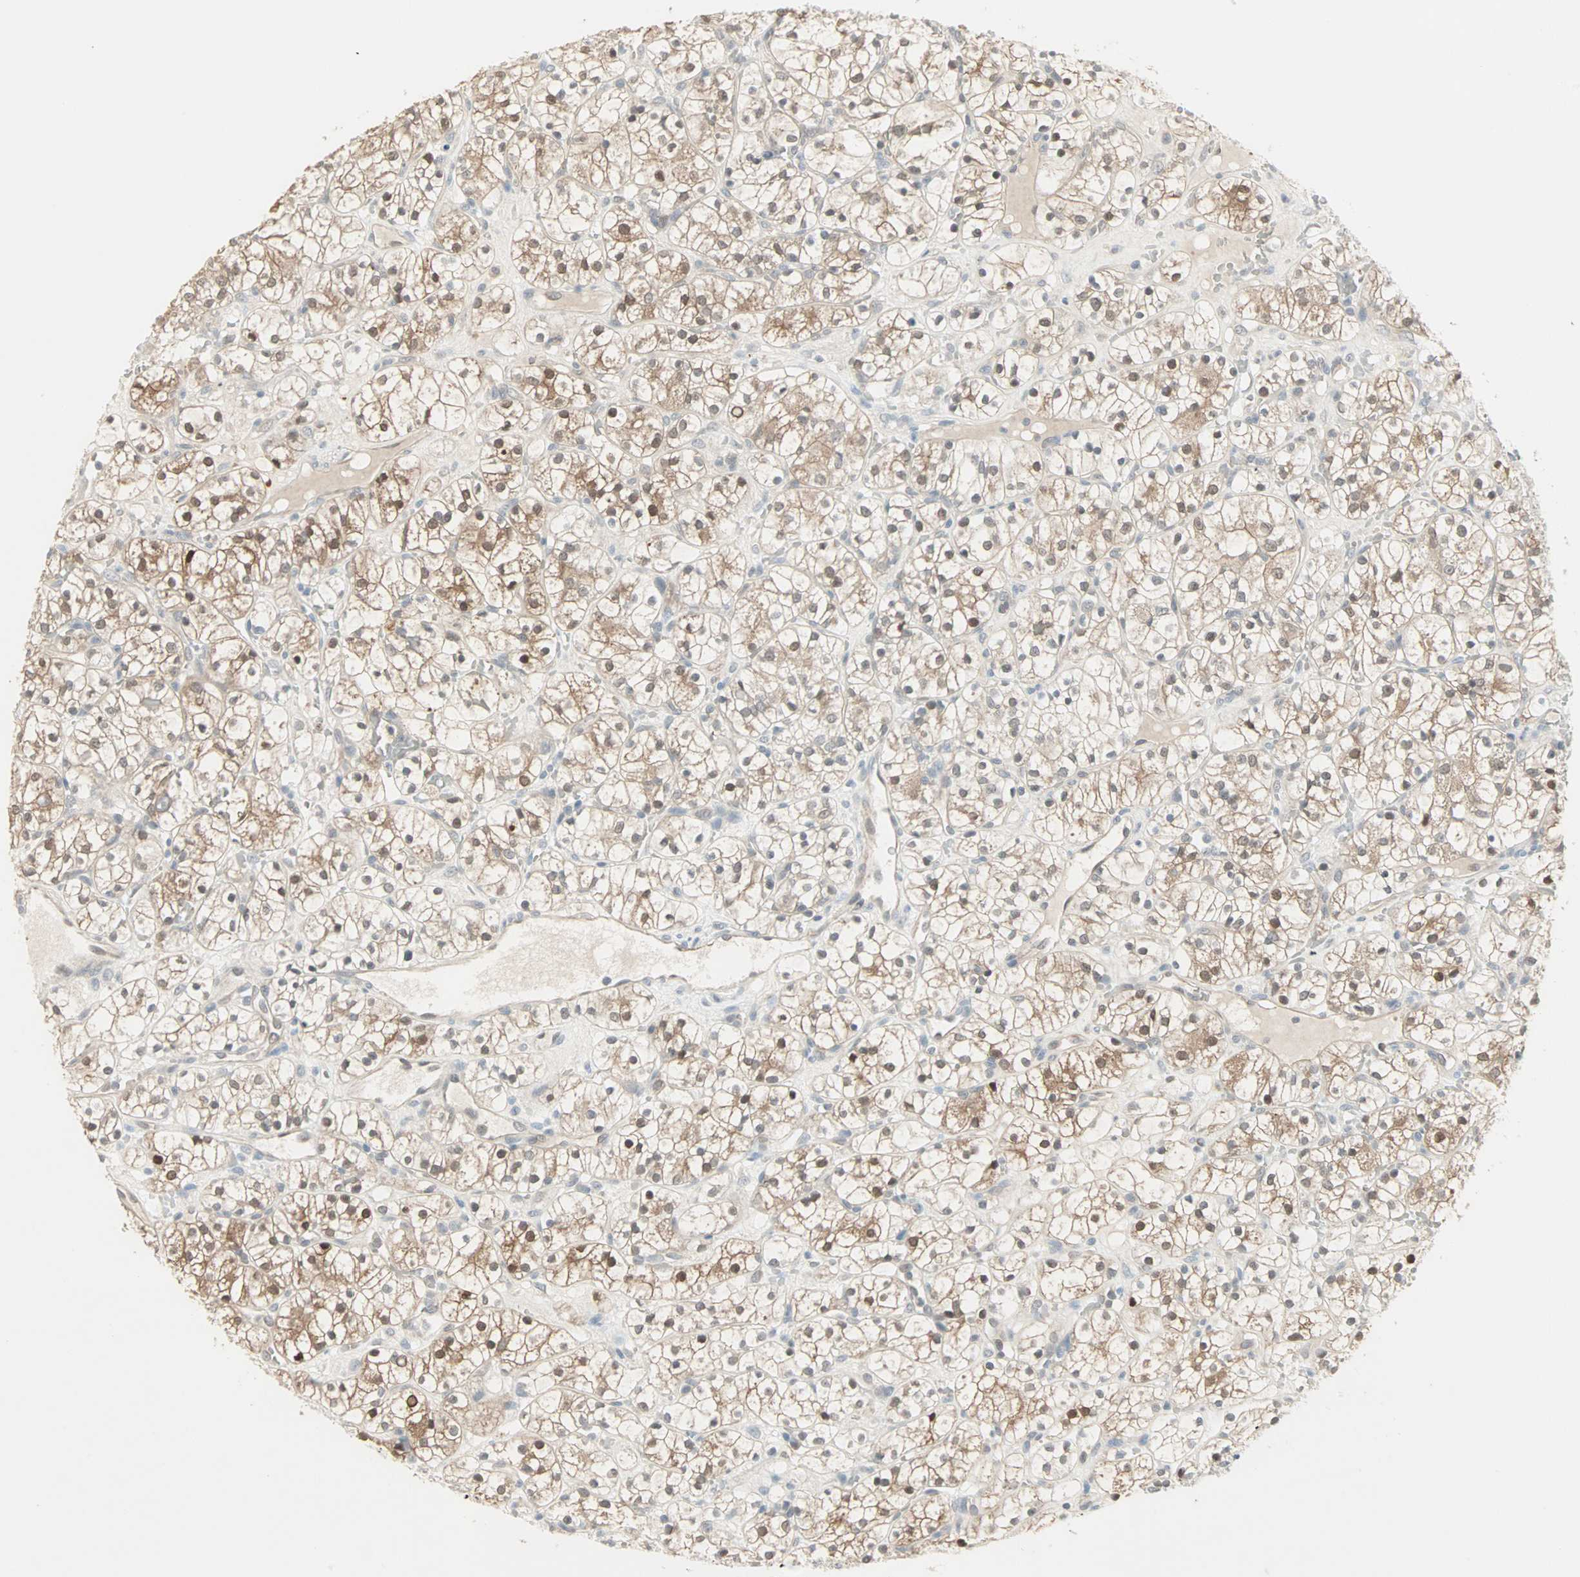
{"staining": {"intensity": "moderate", "quantity": ">75%", "location": "cytoplasmic/membranous,nuclear"}, "tissue": "renal cancer", "cell_type": "Tumor cells", "image_type": "cancer", "snomed": [{"axis": "morphology", "description": "Adenocarcinoma, NOS"}, {"axis": "topography", "description": "Kidney"}], "caption": "DAB immunohistochemical staining of human renal adenocarcinoma shows moderate cytoplasmic/membranous and nuclear protein staining in approximately >75% of tumor cells.", "gene": "PTPA", "patient": {"sex": "female", "age": 60}}